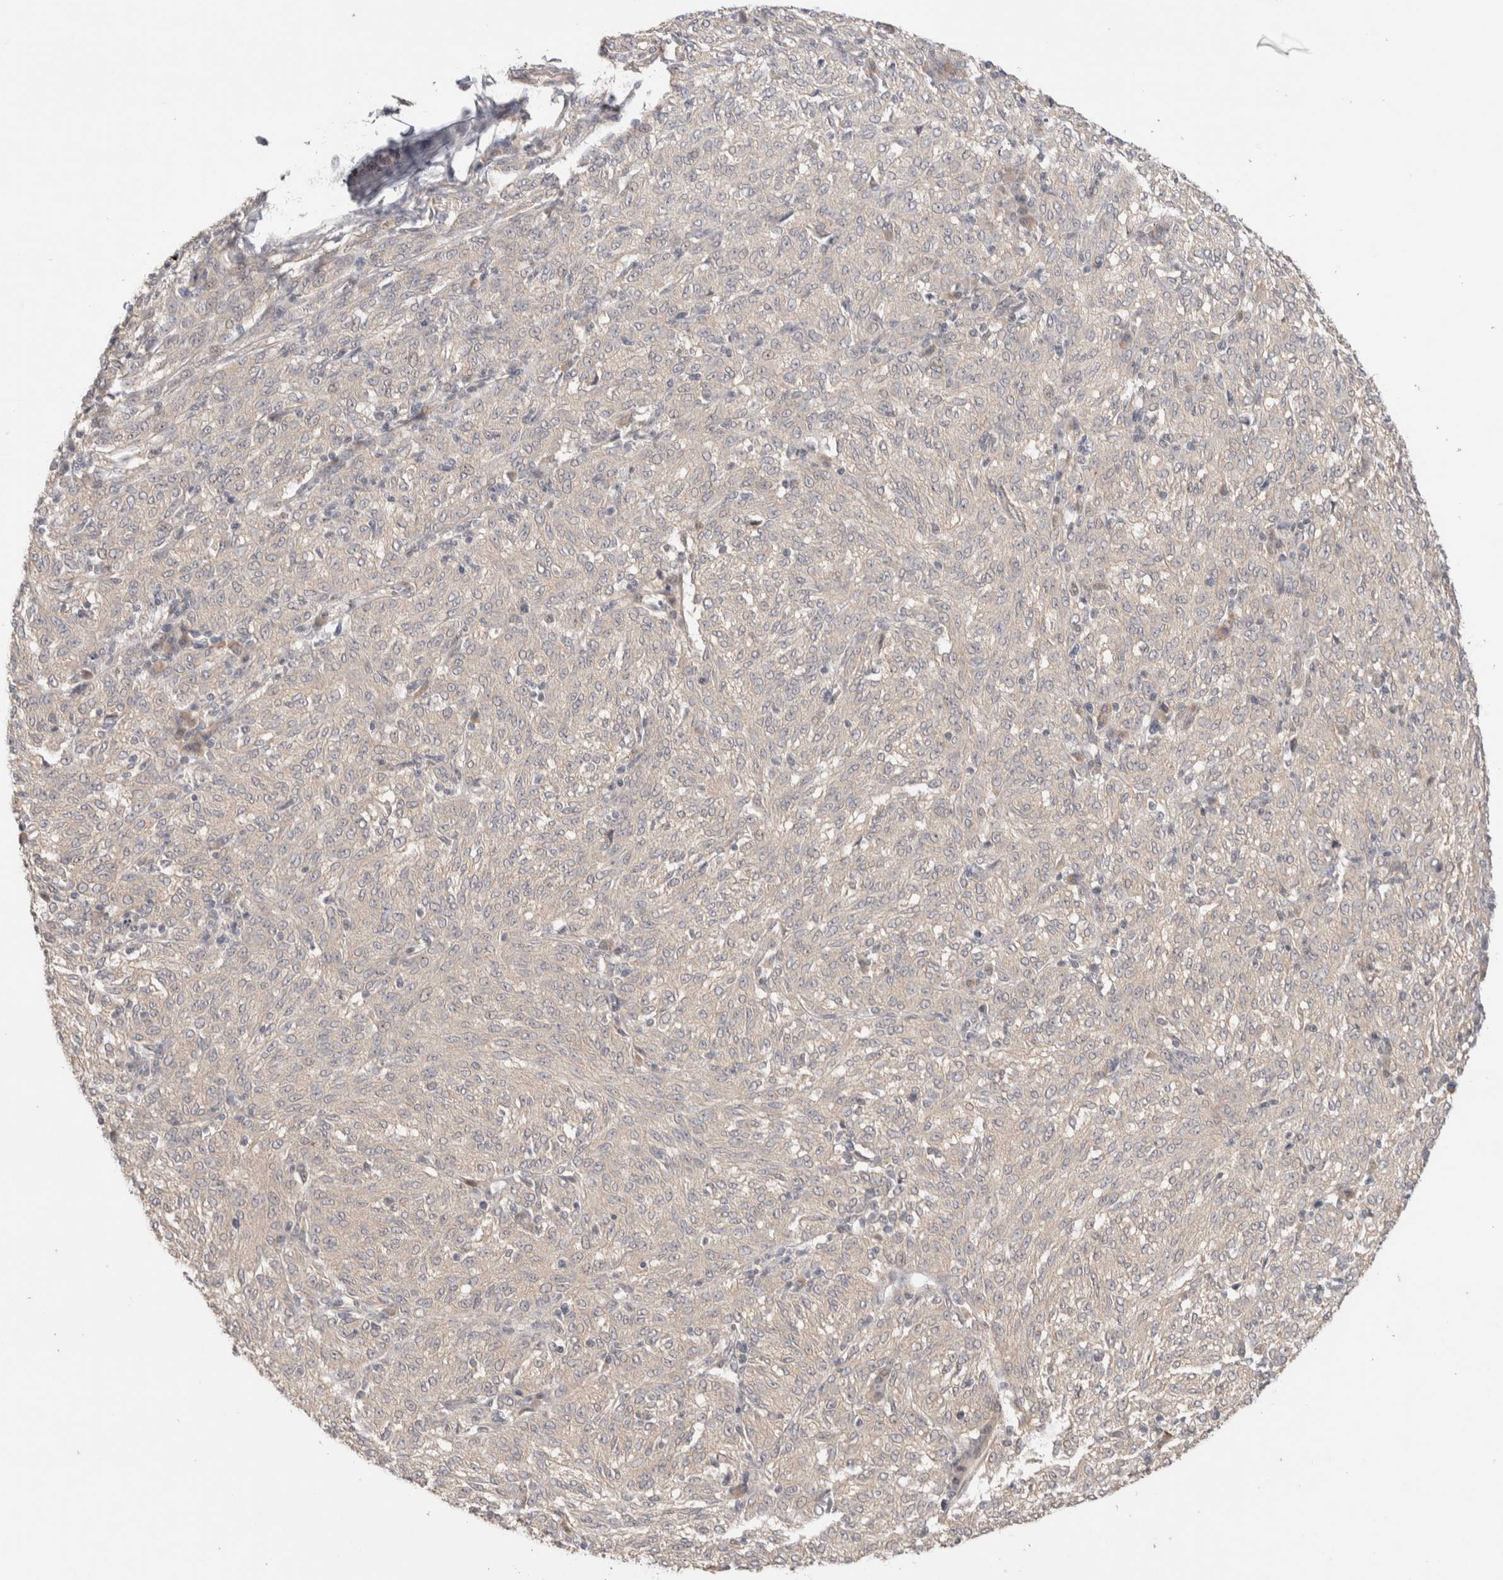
{"staining": {"intensity": "negative", "quantity": "none", "location": "none"}, "tissue": "melanoma", "cell_type": "Tumor cells", "image_type": "cancer", "snomed": [{"axis": "morphology", "description": "Malignant melanoma, NOS"}, {"axis": "topography", "description": "Skin"}], "caption": "Malignant melanoma stained for a protein using immunohistochemistry reveals no staining tumor cells.", "gene": "PRDM15", "patient": {"sex": "female", "age": 72}}